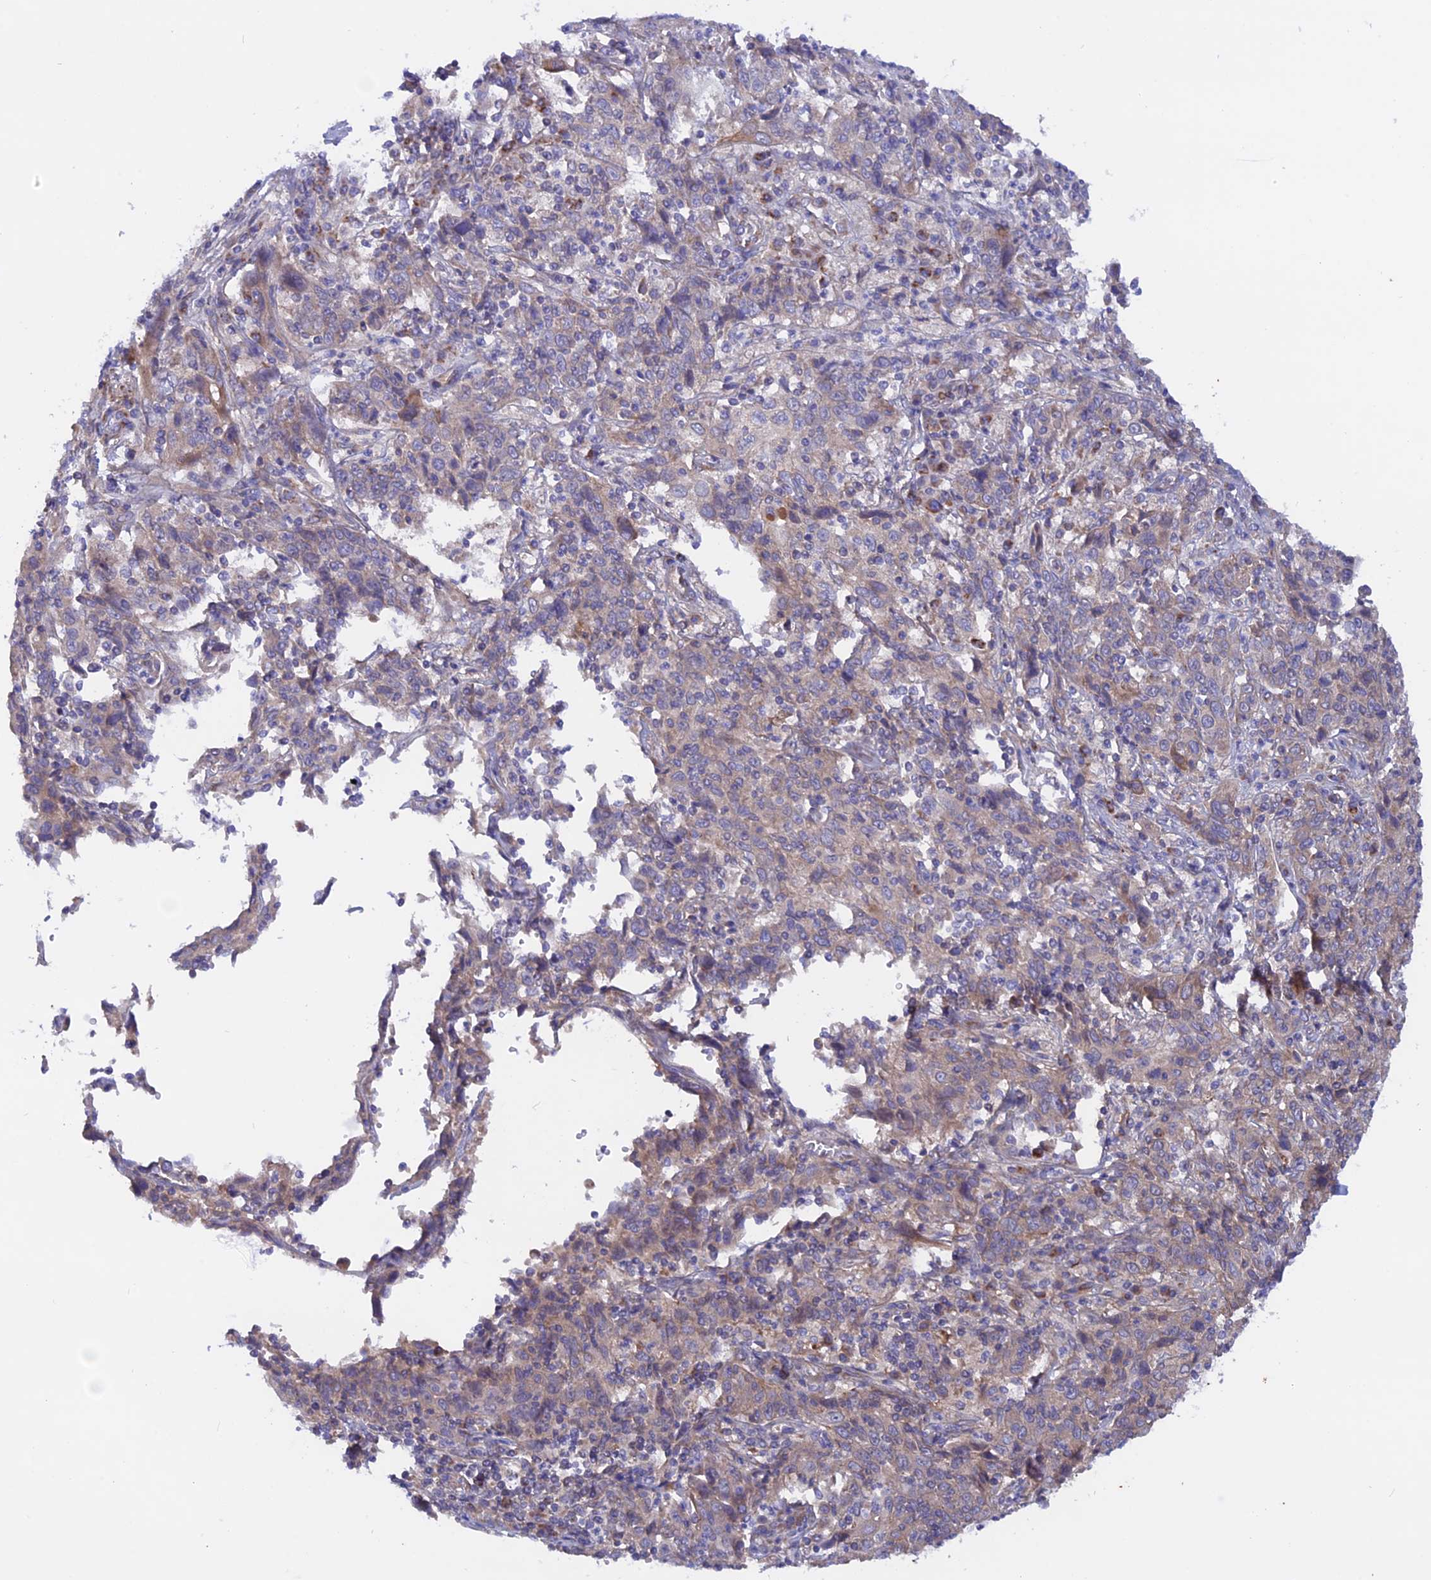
{"staining": {"intensity": "moderate", "quantity": "<25%", "location": "cytoplasmic/membranous"}, "tissue": "cervical cancer", "cell_type": "Tumor cells", "image_type": "cancer", "snomed": [{"axis": "morphology", "description": "Squamous cell carcinoma, NOS"}, {"axis": "topography", "description": "Cervix"}], "caption": "Immunohistochemistry histopathology image of cervical cancer (squamous cell carcinoma) stained for a protein (brown), which reveals low levels of moderate cytoplasmic/membranous positivity in about <25% of tumor cells.", "gene": "HYCC1", "patient": {"sex": "female", "age": 46}}